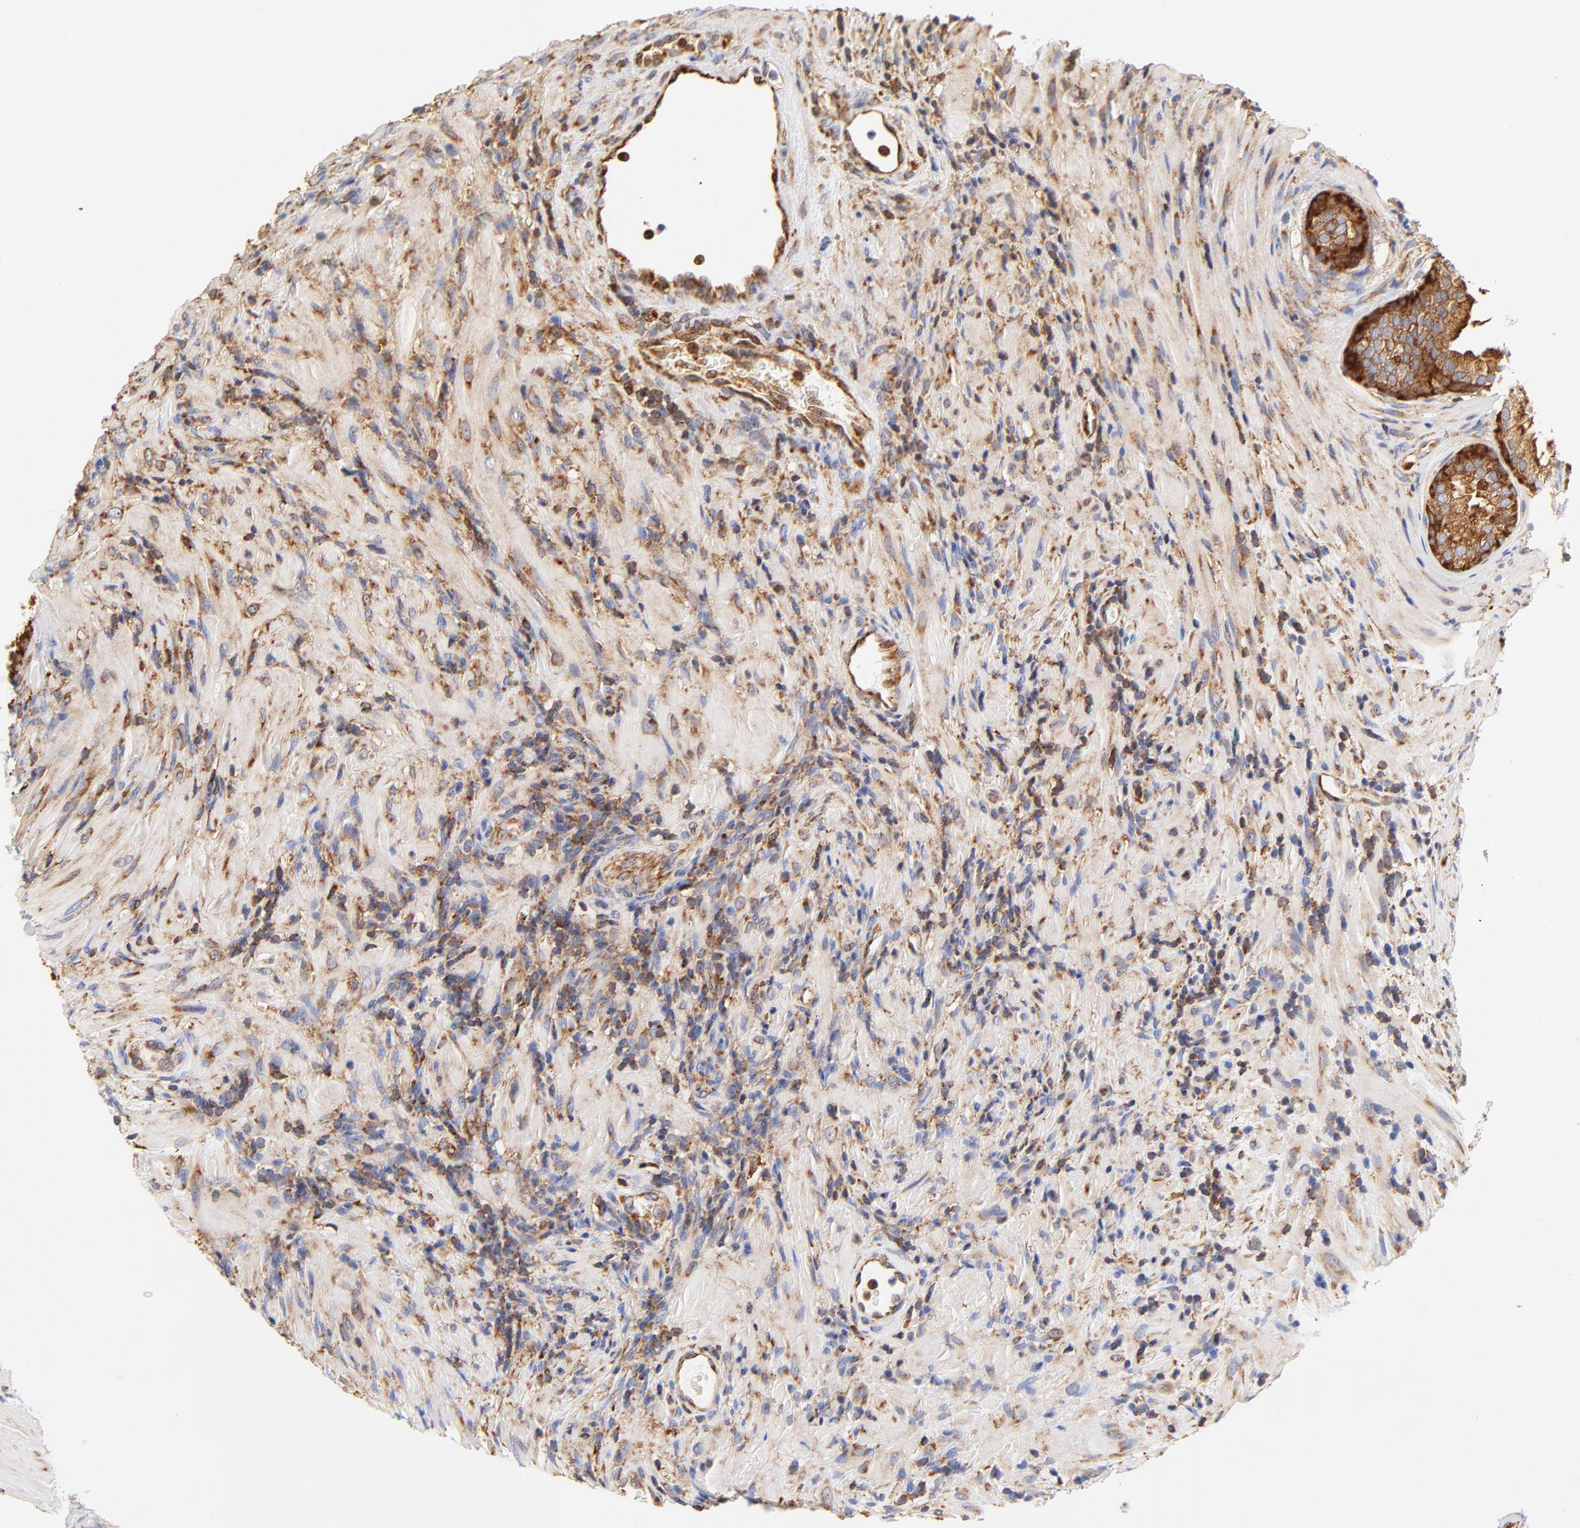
{"staining": {"intensity": "strong", "quantity": ">75%", "location": "cytoplasmic/membranous"}, "tissue": "prostate", "cell_type": "Glandular cells", "image_type": "normal", "snomed": [{"axis": "morphology", "description": "Normal tissue, NOS"}, {"axis": "topography", "description": "Prostate"}], "caption": "Immunohistochemistry photomicrograph of benign prostate: human prostate stained using immunohistochemistry exhibits high levels of strong protein expression localized specifically in the cytoplasmic/membranous of glandular cells, appearing as a cytoplasmic/membranous brown color.", "gene": "RPL27", "patient": {"sex": "male", "age": 76}}